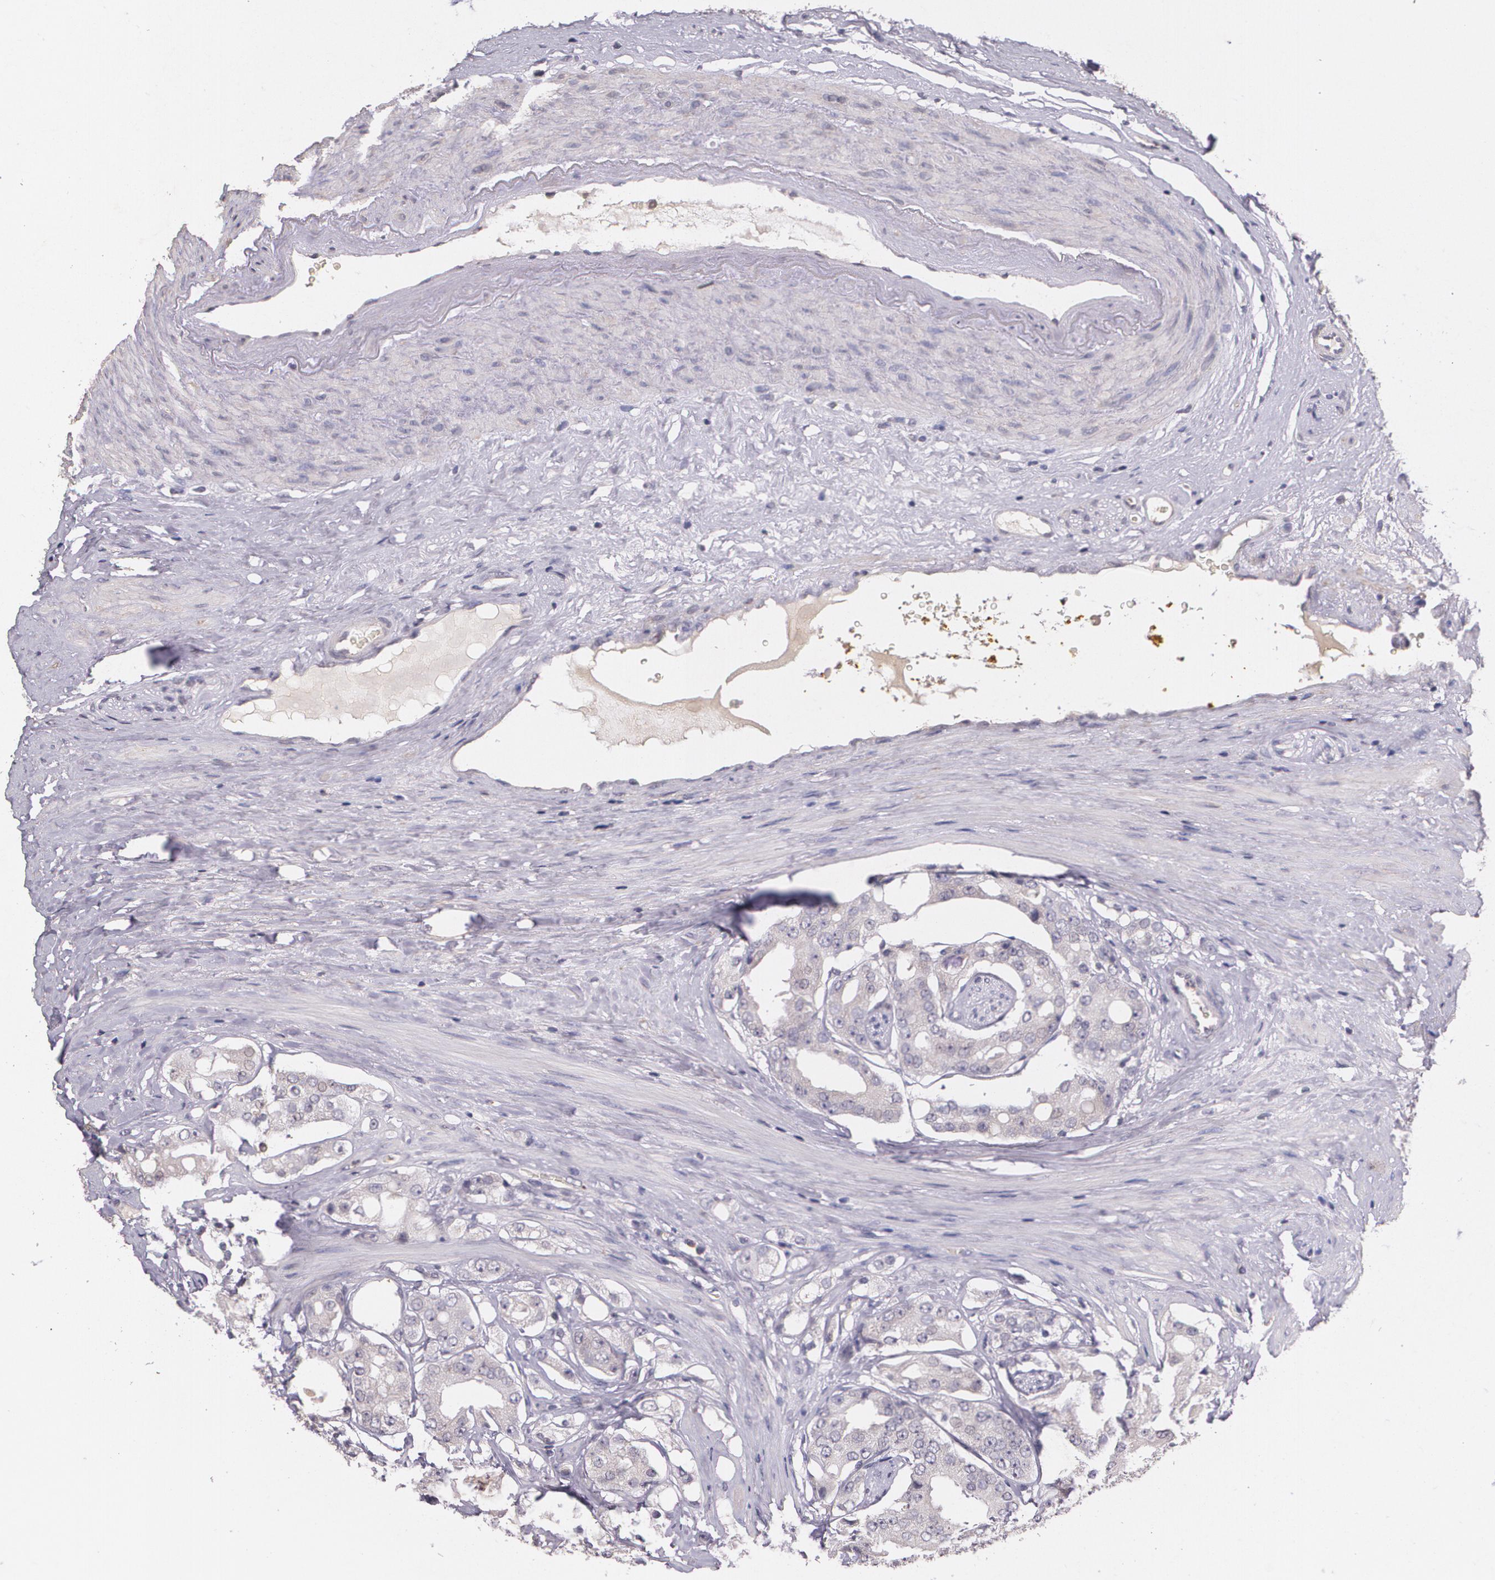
{"staining": {"intensity": "weak", "quantity": ">75%", "location": "cytoplasmic/membranous"}, "tissue": "prostate cancer", "cell_type": "Tumor cells", "image_type": "cancer", "snomed": [{"axis": "morphology", "description": "Adenocarcinoma, High grade"}, {"axis": "topography", "description": "Prostate"}], "caption": "Prostate cancer stained for a protein (brown) reveals weak cytoplasmic/membranous positive staining in approximately >75% of tumor cells.", "gene": "TM4SF1", "patient": {"sex": "male", "age": 68}}